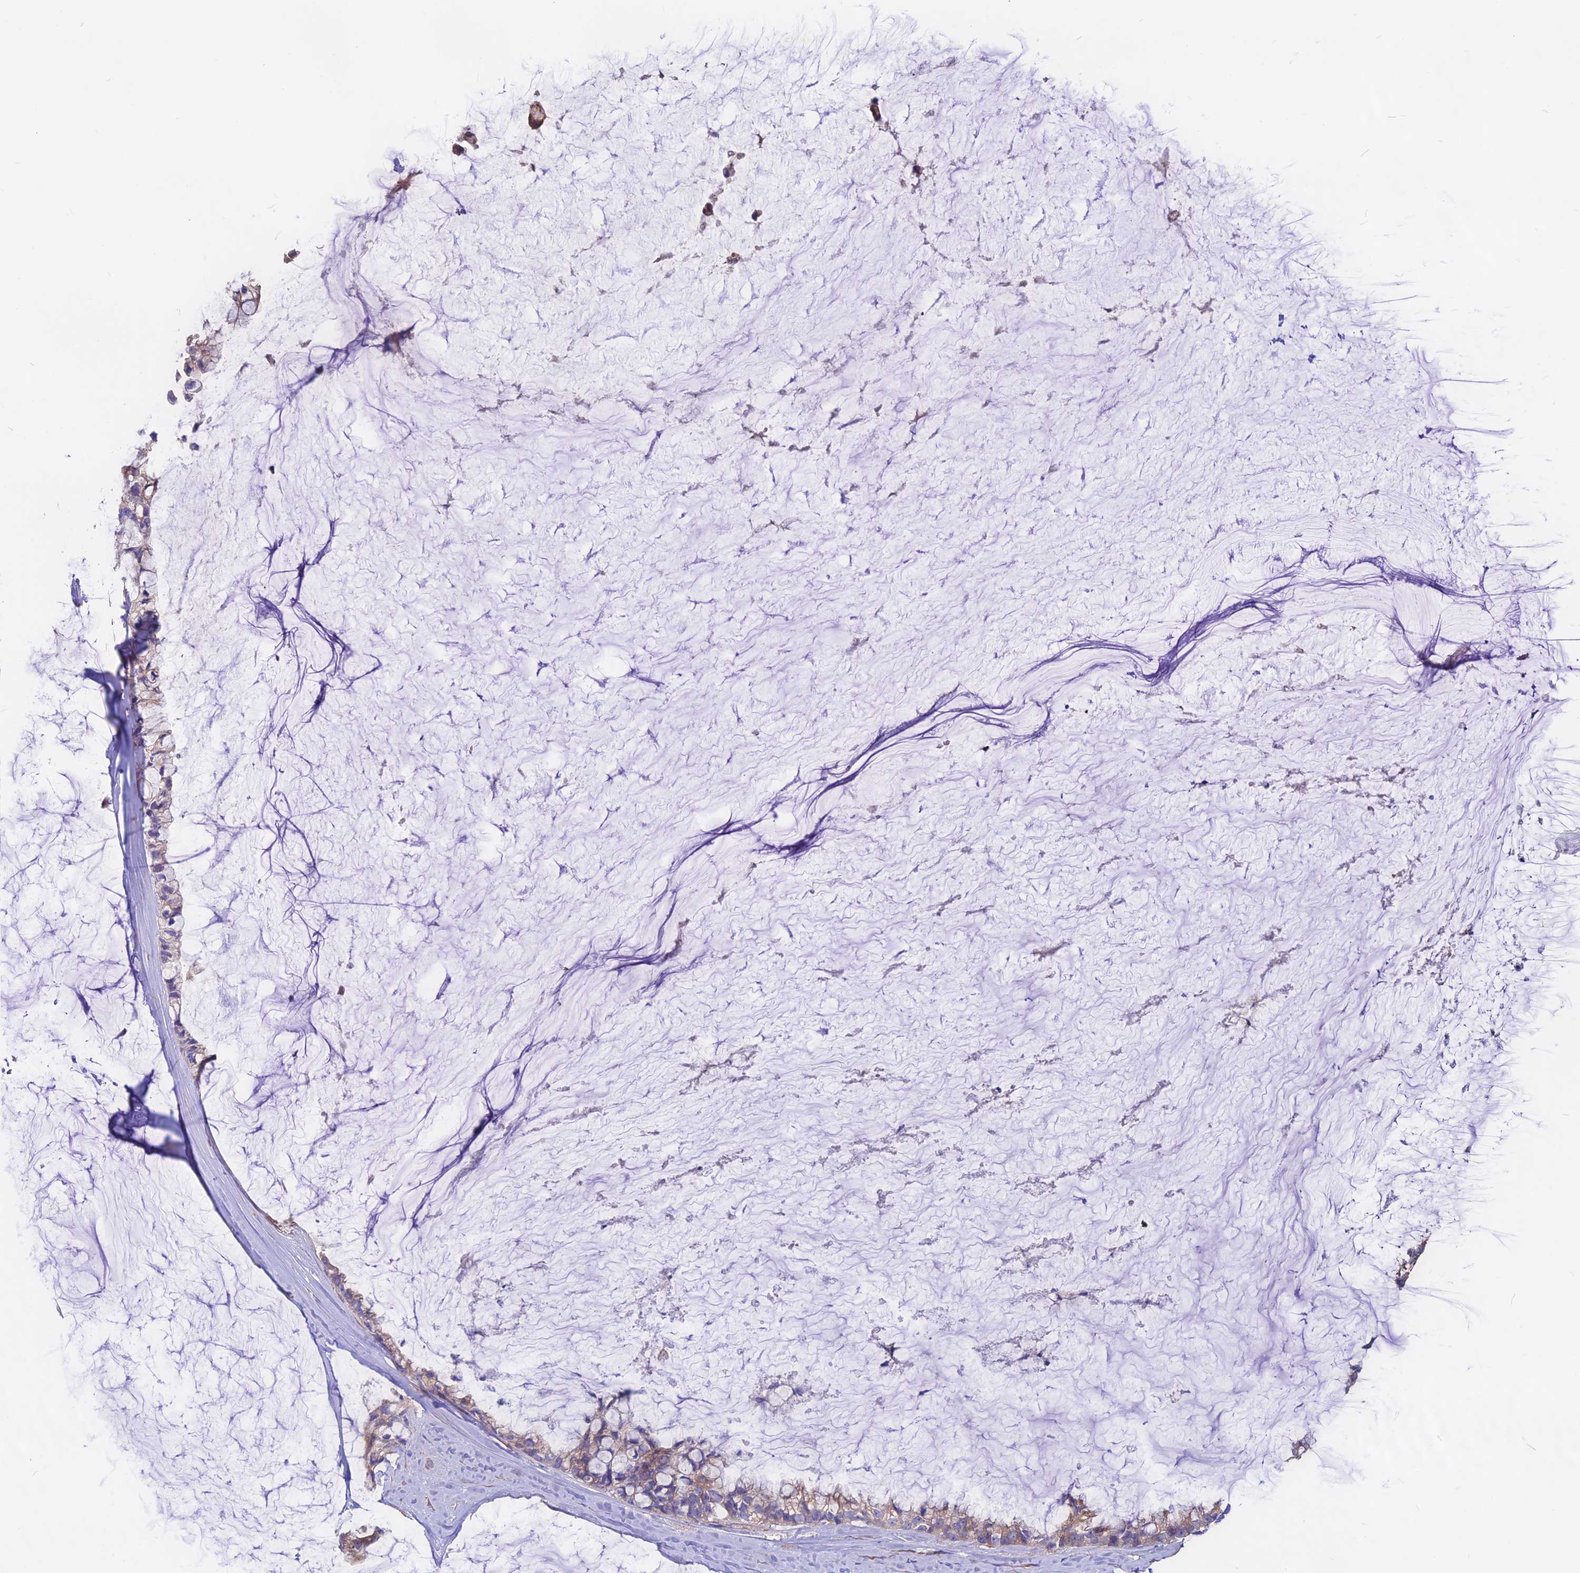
{"staining": {"intensity": "weak", "quantity": "25%-75%", "location": "cytoplasmic/membranous"}, "tissue": "ovarian cancer", "cell_type": "Tumor cells", "image_type": "cancer", "snomed": [{"axis": "morphology", "description": "Cystadenocarcinoma, mucinous, NOS"}, {"axis": "topography", "description": "Ovary"}], "caption": "A low amount of weak cytoplasmic/membranous staining is seen in about 25%-75% of tumor cells in ovarian cancer tissue.", "gene": "ANO3", "patient": {"sex": "female", "age": 39}}